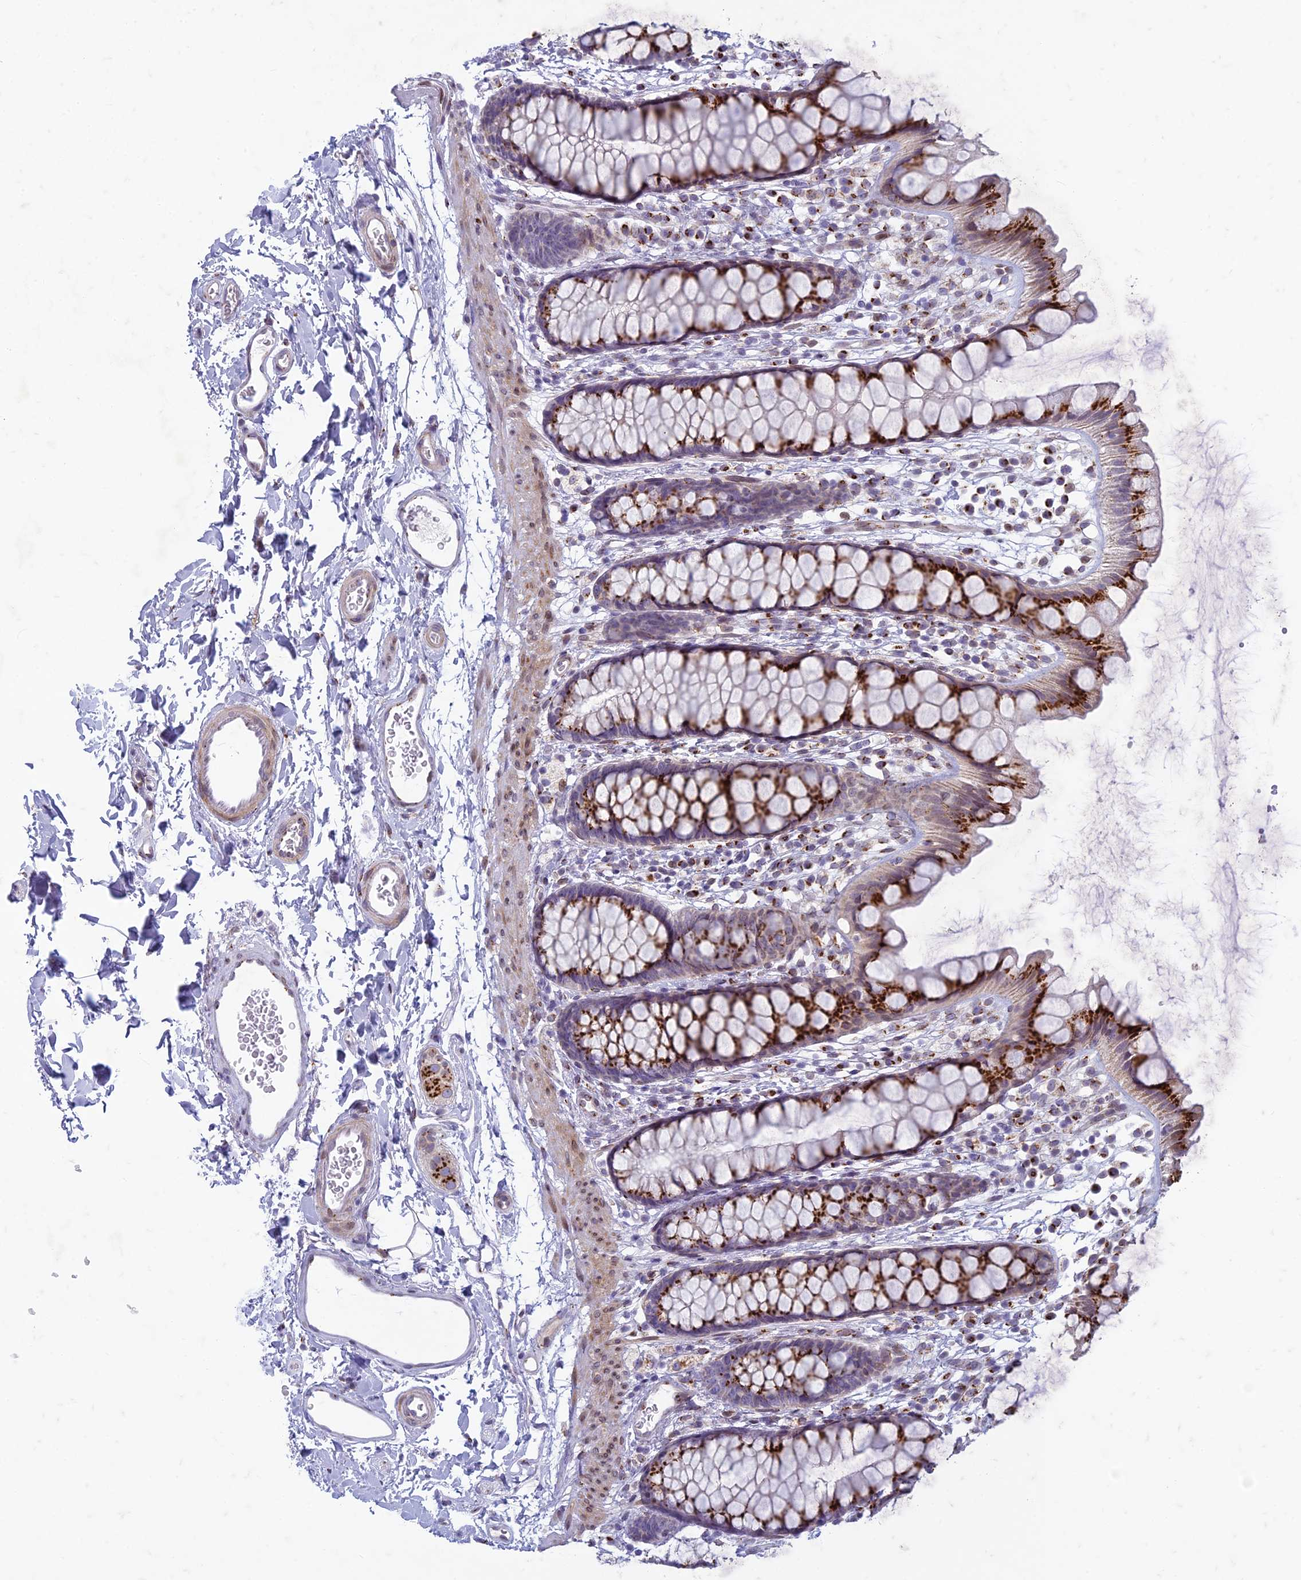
{"staining": {"intensity": "strong", "quantity": ">75%", "location": "cytoplasmic/membranous"}, "tissue": "rectum", "cell_type": "Glandular cells", "image_type": "normal", "snomed": [{"axis": "morphology", "description": "Normal tissue, NOS"}, {"axis": "topography", "description": "Rectum"}], "caption": "High-power microscopy captured an immunohistochemistry histopathology image of benign rectum, revealing strong cytoplasmic/membranous positivity in about >75% of glandular cells. (DAB (3,3'-diaminobenzidine) IHC, brown staining for protein, blue staining for nuclei).", "gene": "FAM3C", "patient": {"sex": "female", "age": 65}}